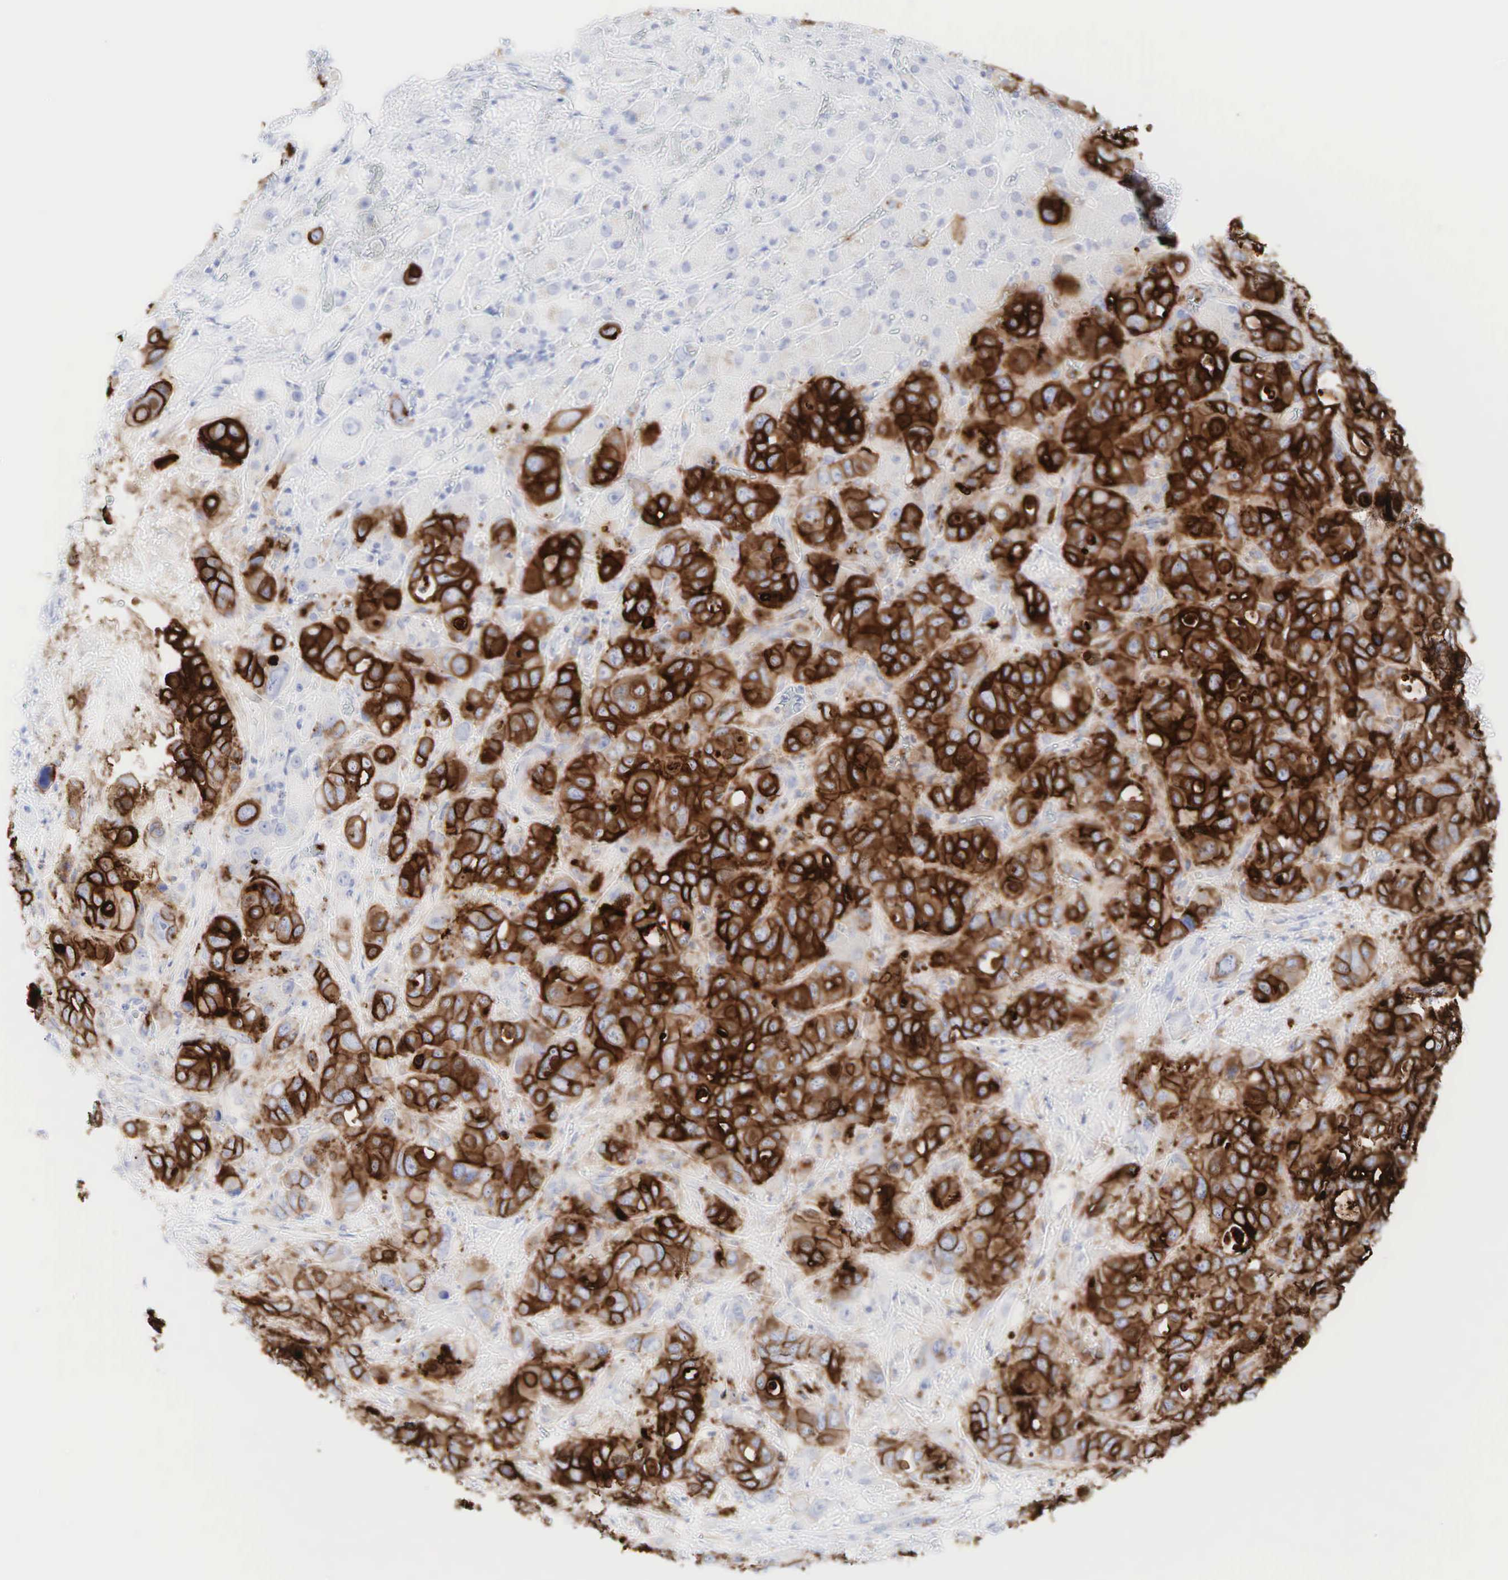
{"staining": {"intensity": "strong", "quantity": ">75%", "location": "cytoplasmic/membranous"}, "tissue": "liver cancer", "cell_type": "Tumor cells", "image_type": "cancer", "snomed": [{"axis": "morphology", "description": "Cholangiocarcinoma"}, {"axis": "topography", "description": "Liver"}], "caption": "This is a histology image of IHC staining of liver cancer (cholangiocarcinoma), which shows strong expression in the cytoplasmic/membranous of tumor cells.", "gene": "CEACAM5", "patient": {"sex": "female", "age": 79}}